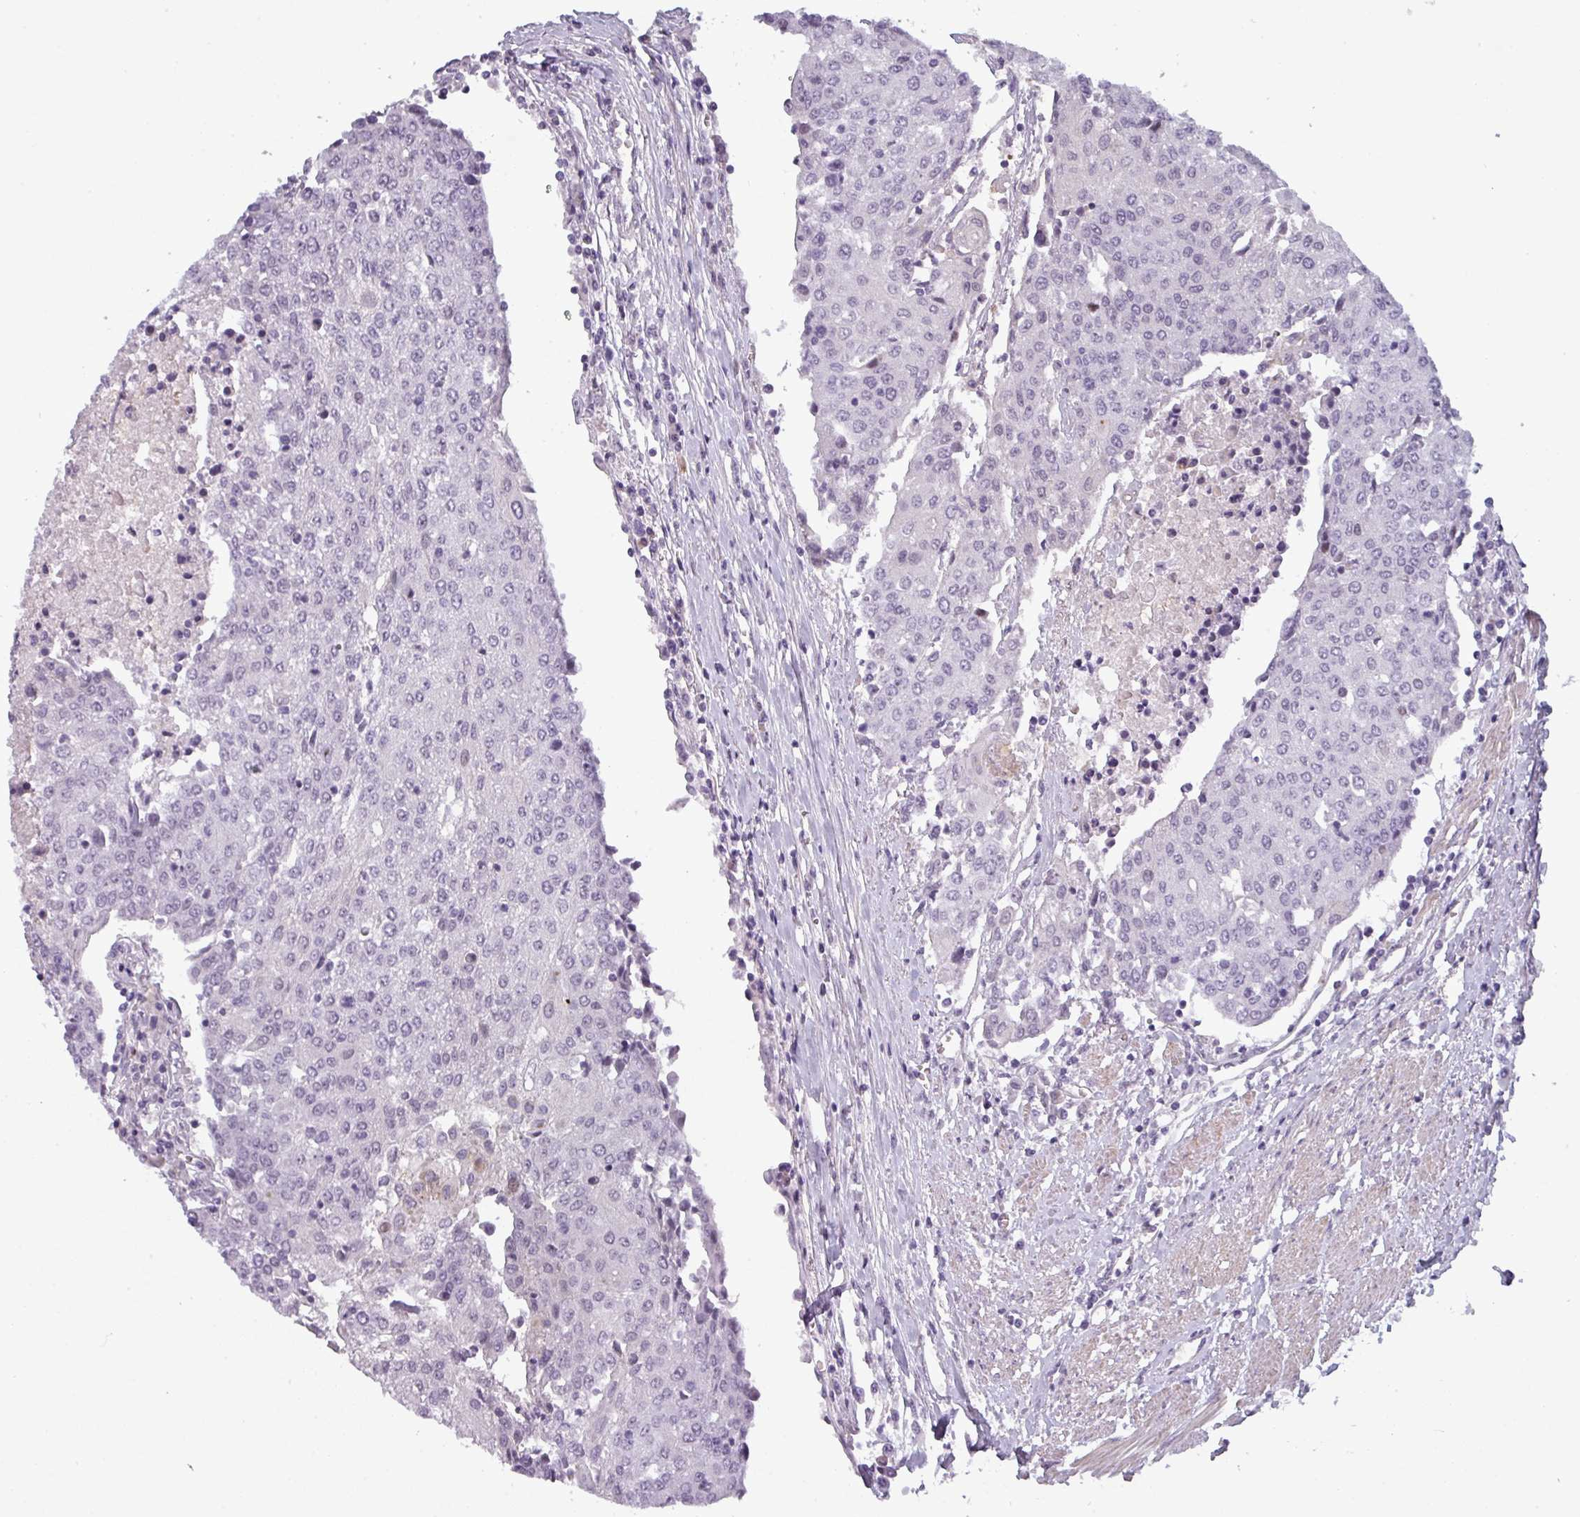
{"staining": {"intensity": "negative", "quantity": "none", "location": "none"}, "tissue": "urothelial cancer", "cell_type": "Tumor cells", "image_type": "cancer", "snomed": [{"axis": "morphology", "description": "Urothelial carcinoma, High grade"}, {"axis": "topography", "description": "Urinary bladder"}], "caption": "Immunohistochemistry of urothelial cancer reveals no staining in tumor cells.", "gene": "PRAMEF12", "patient": {"sex": "female", "age": 85}}